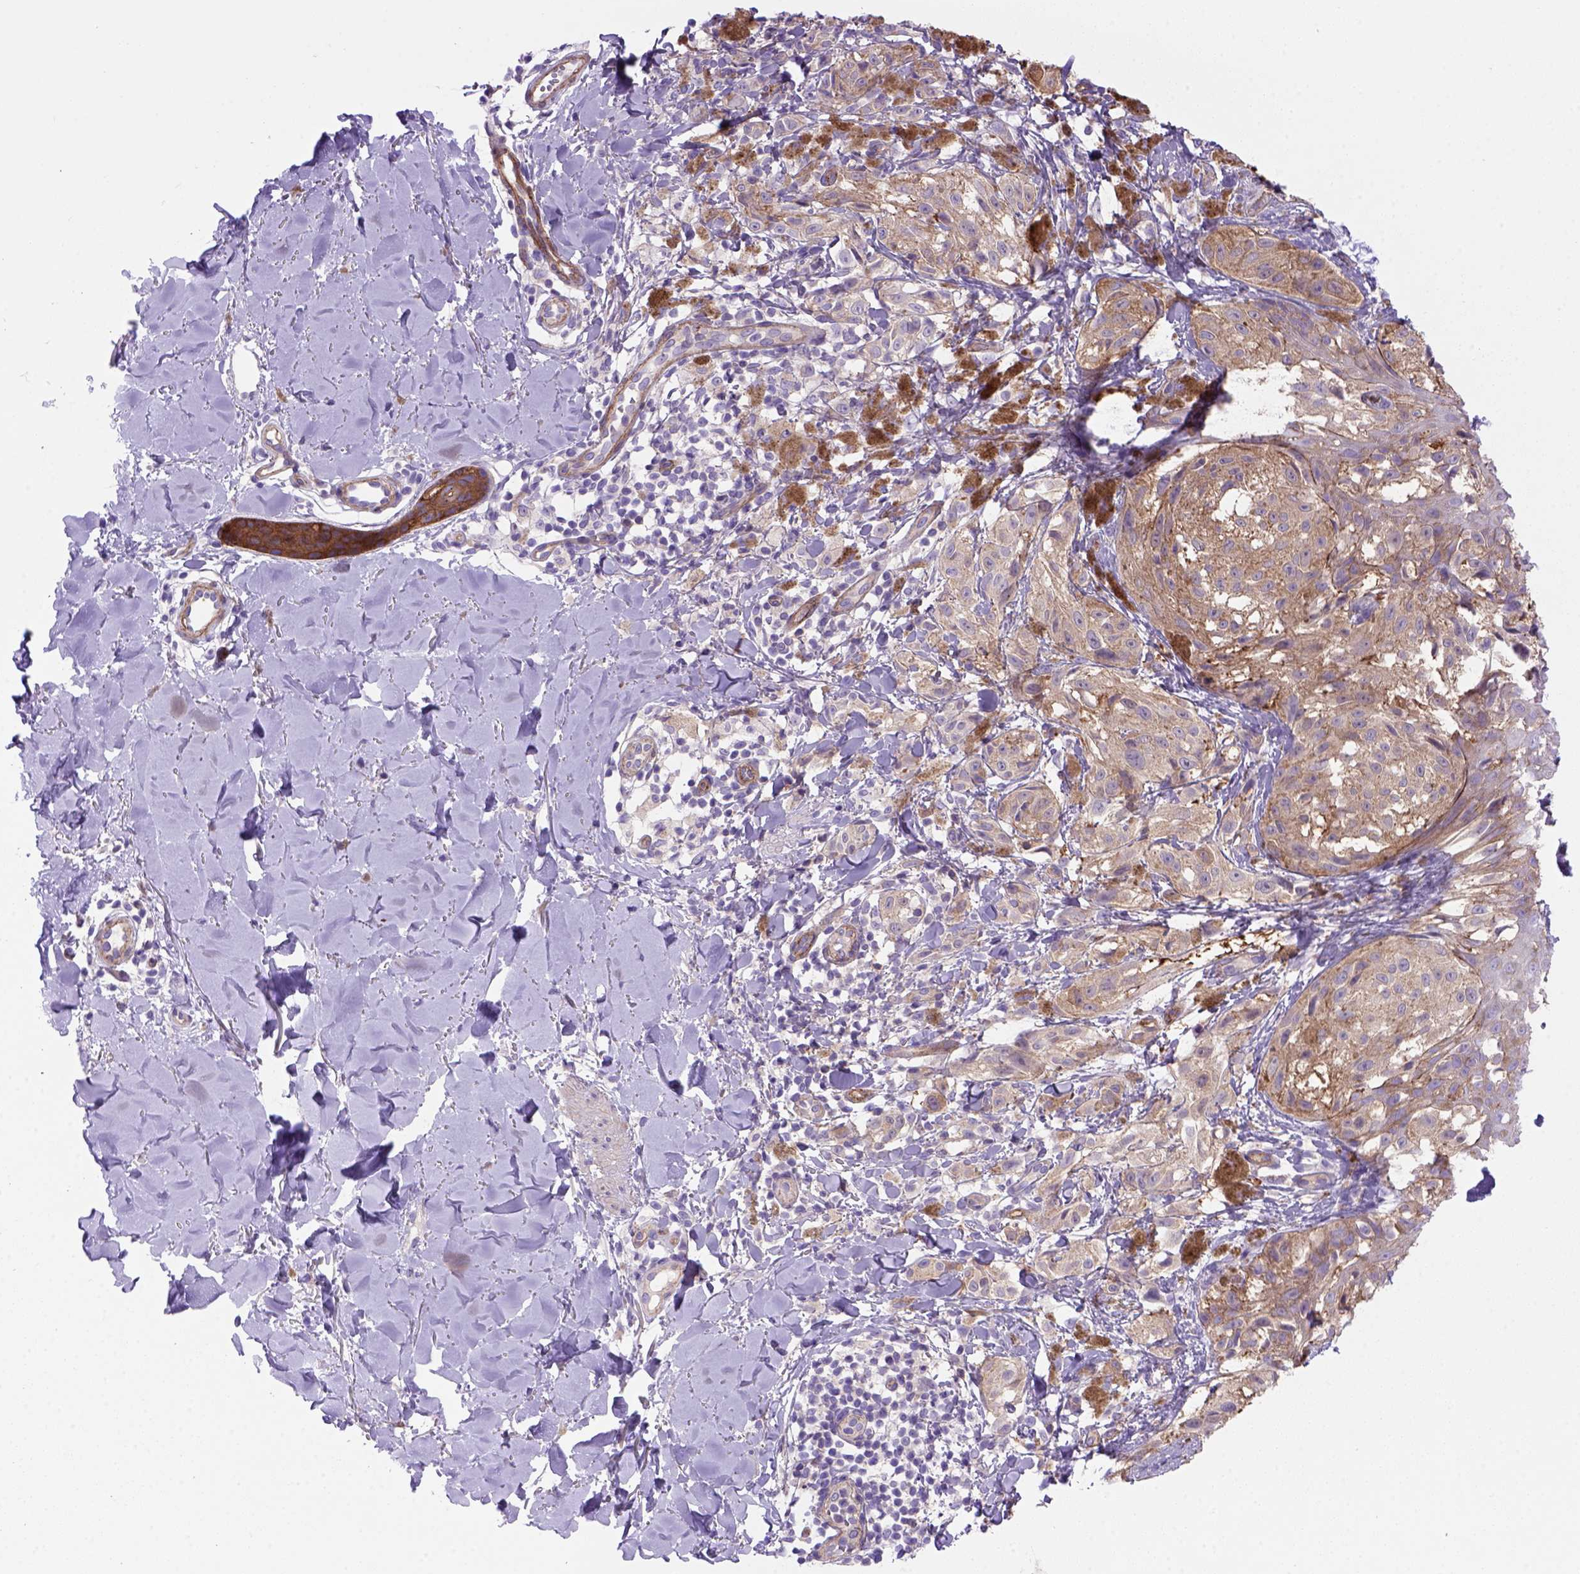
{"staining": {"intensity": "moderate", "quantity": ">75%", "location": "cytoplasmic/membranous"}, "tissue": "melanoma", "cell_type": "Tumor cells", "image_type": "cancer", "snomed": [{"axis": "morphology", "description": "Malignant melanoma, NOS"}, {"axis": "topography", "description": "Skin"}], "caption": "A high-resolution image shows immunohistochemistry staining of melanoma, which shows moderate cytoplasmic/membranous expression in about >75% of tumor cells.", "gene": "PEX12", "patient": {"sex": "male", "age": 36}}